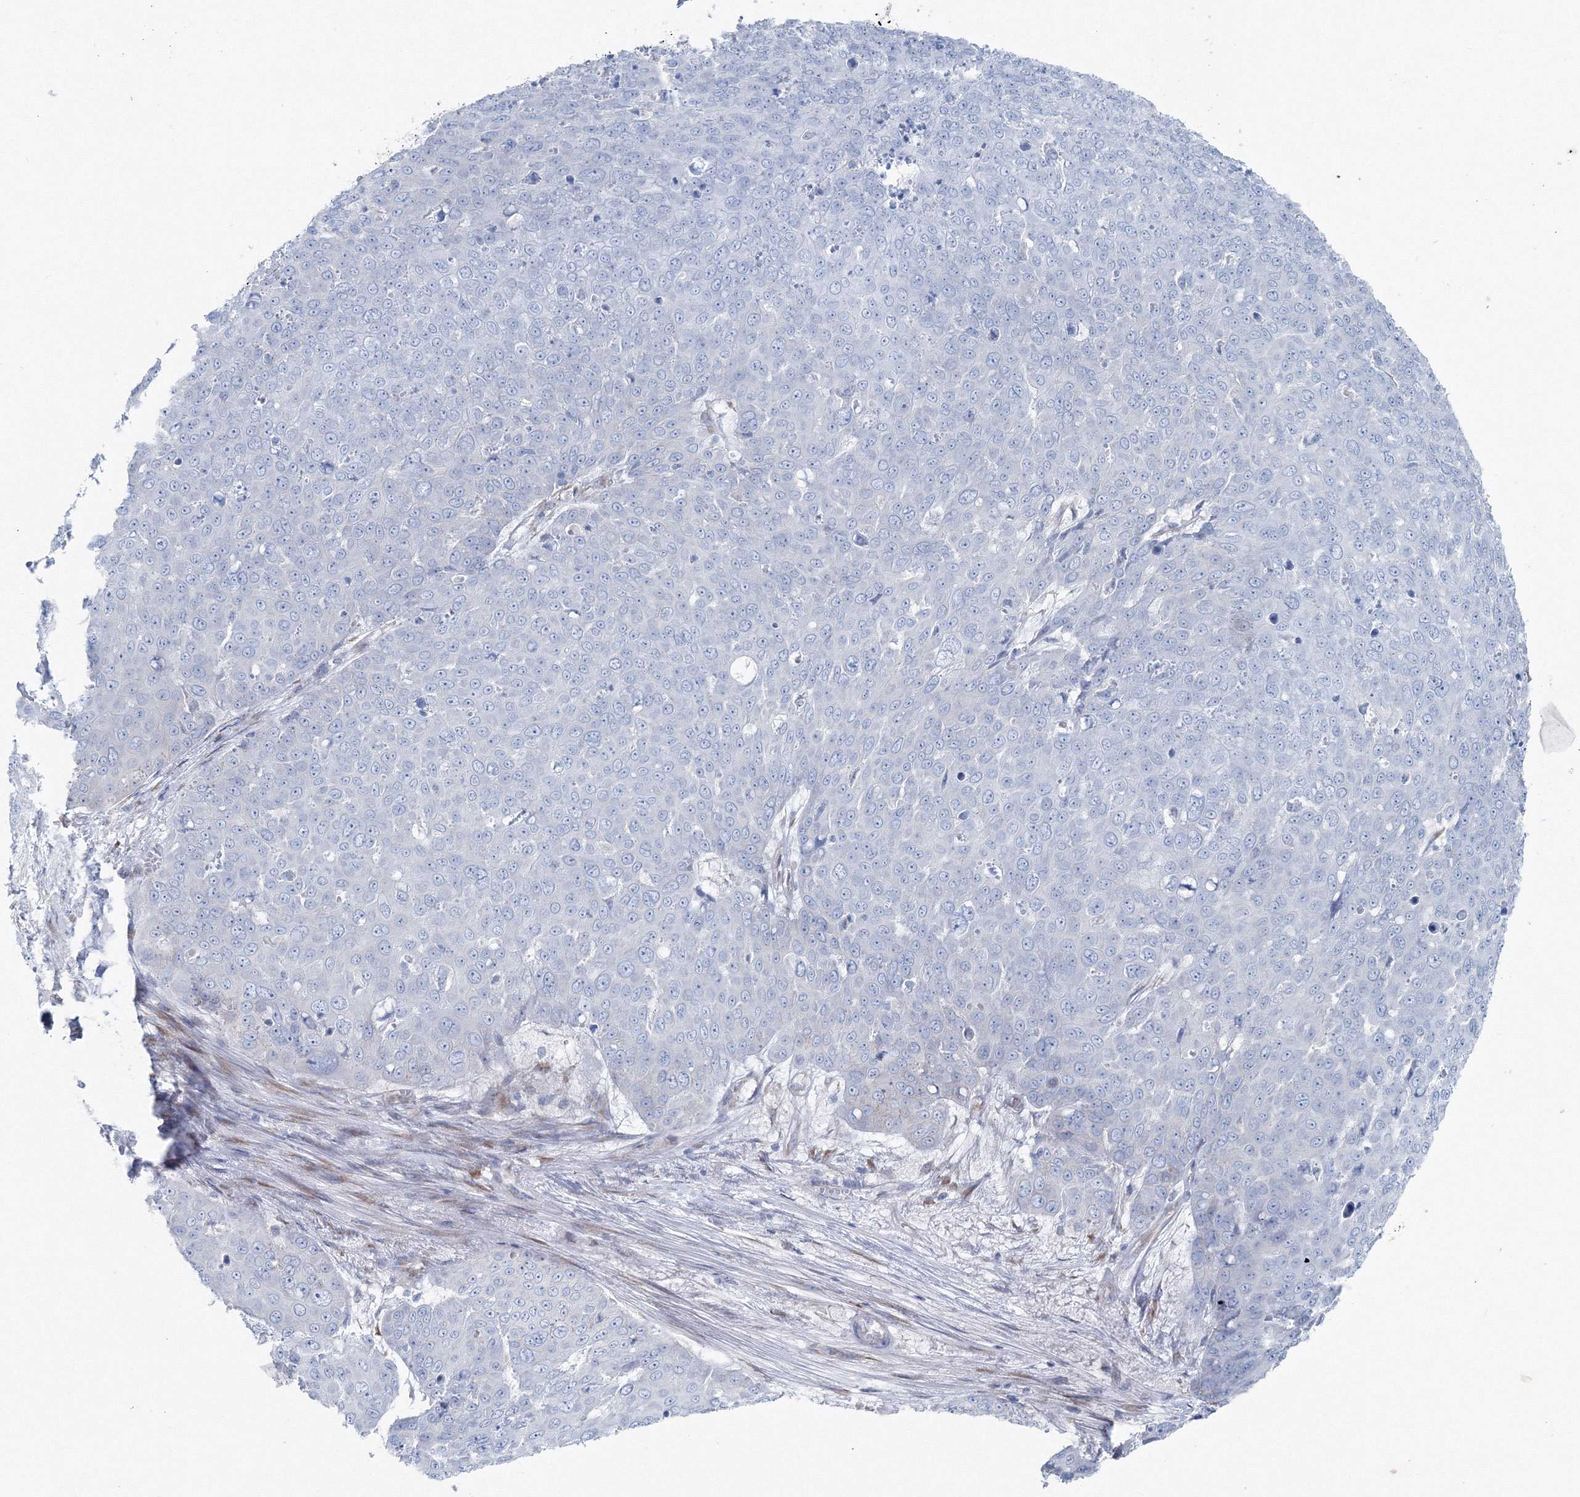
{"staining": {"intensity": "negative", "quantity": "none", "location": "none"}, "tissue": "skin cancer", "cell_type": "Tumor cells", "image_type": "cancer", "snomed": [{"axis": "morphology", "description": "Squamous cell carcinoma, NOS"}, {"axis": "topography", "description": "Skin"}], "caption": "Image shows no significant protein staining in tumor cells of squamous cell carcinoma (skin). The staining is performed using DAB brown chromogen with nuclei counter-stained in using hematoxylin.", "gene": "RCN1", "patient": {"sex": "male", "age": 71}}